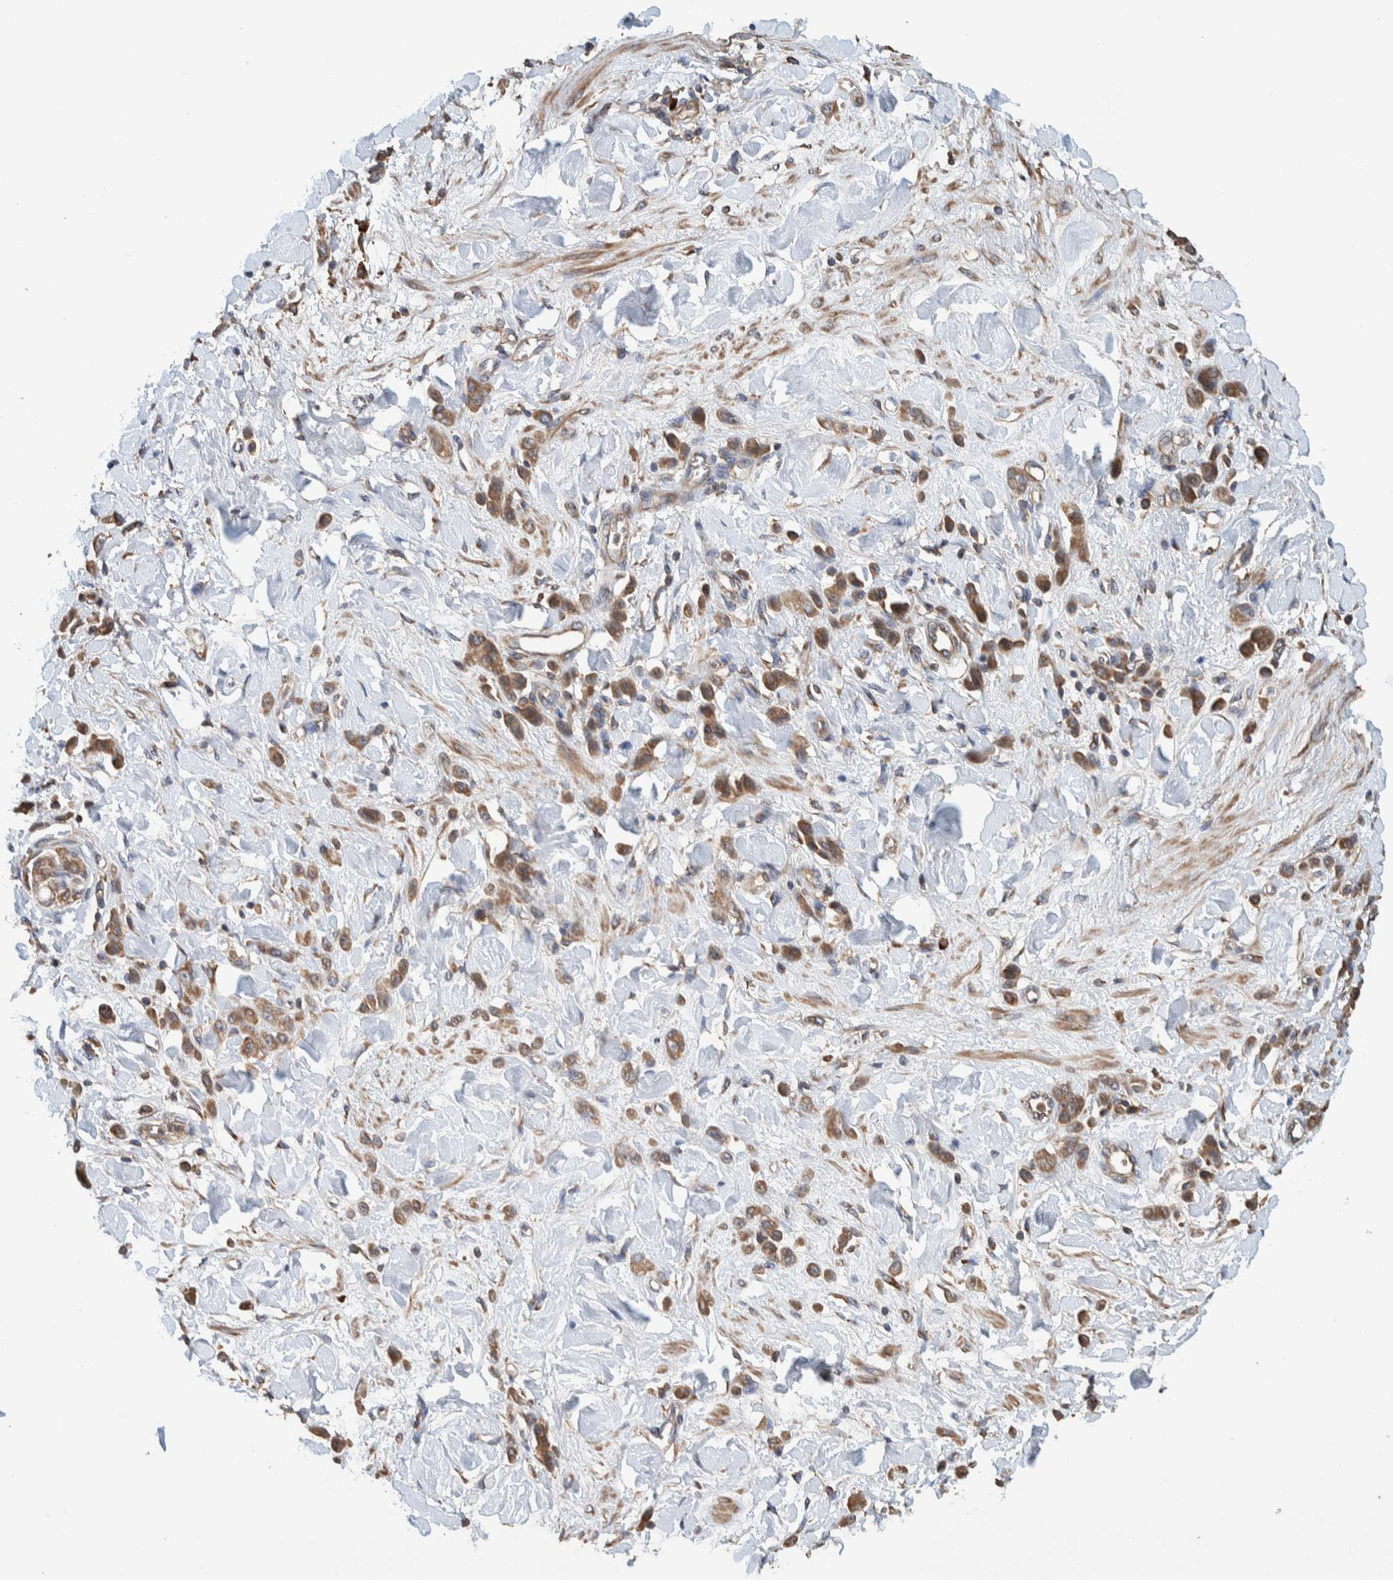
{"staining": {"intensity": "moderate", "quantity": ">75%", "location": "cytoplasmic/membranous"}, "tissue": "stomach cancer", "cell_type": "Tumor cells", "image_type": "cancer", "snomed": [{"axis": "morphology", "description": "Normal tissue, NOS"}, {"axis": "morphology", "description": "Adenocarcinoma, NOS"}, {"axis": "topography", "description": "Stomach"}], "caption": "Protein analysis of stomach adenocarcinoma tissue exhibits moderate cytoplasmic/membranous expression in approximately >75% of tumor cells.", "gene": "PLA2G3", "patient": {"sex": "male", "age": 82}}